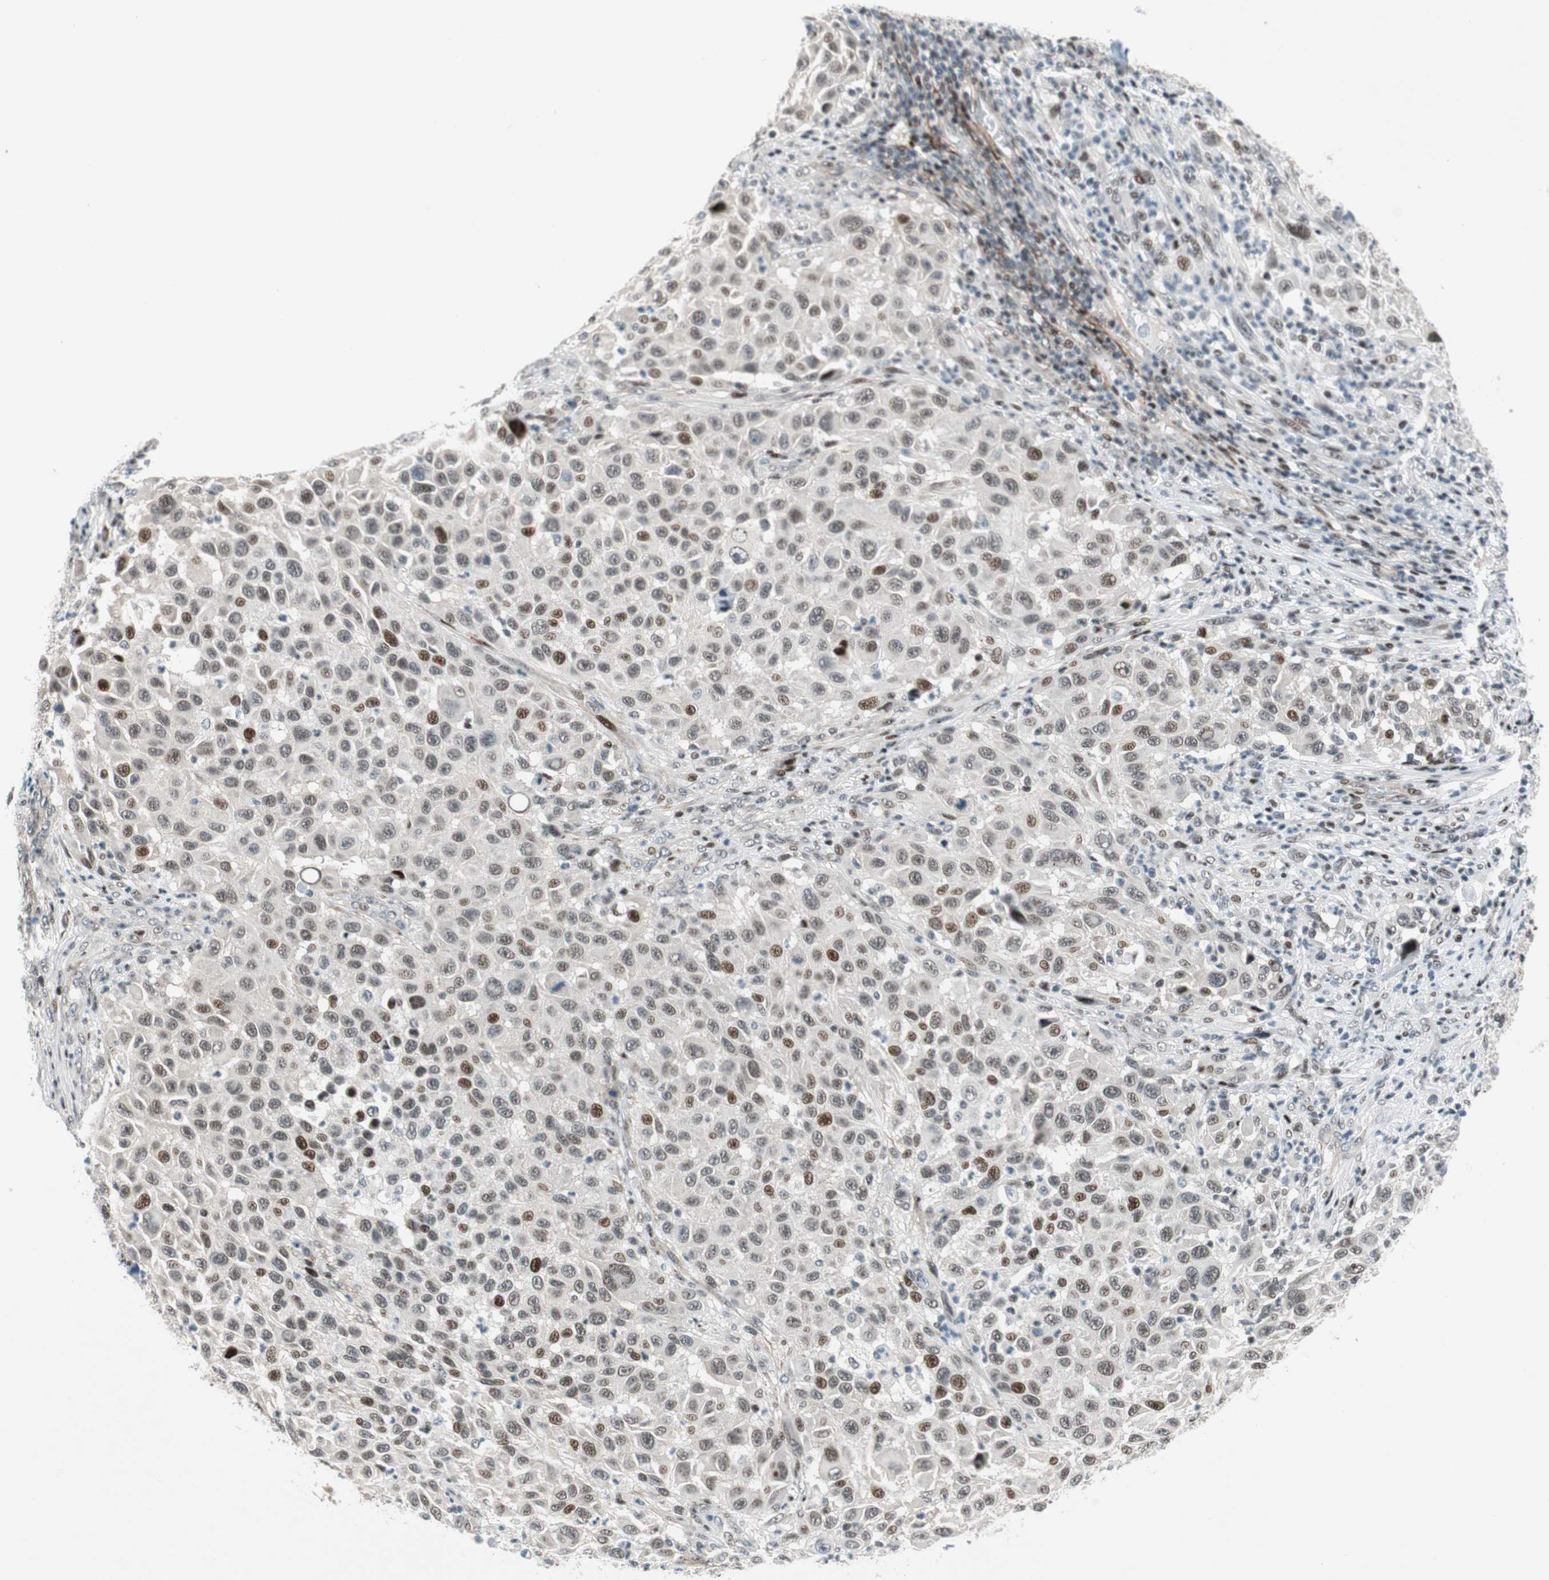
{"staining": {"intensity": "strong", "quantity": "<25%", "location": "nuclear"}, "tissue": "melanoma", "cell_type": "Tumor cells", "image_type": "cancer", "snomed": [{"axis": "morphology", "description": "Malignant melanoma, Metastatic site"}, {"axis": "topography", "description": "Lymph node"}], "caption": "DAB immunohistochemical staining of melanoma shows strong nuclear protein staining in about <25% of tumor cells. (IHC, brightfield microscopy, high magnification).", "gene": "FBXO44", "patient": {"sex": "male", "age": 61}}